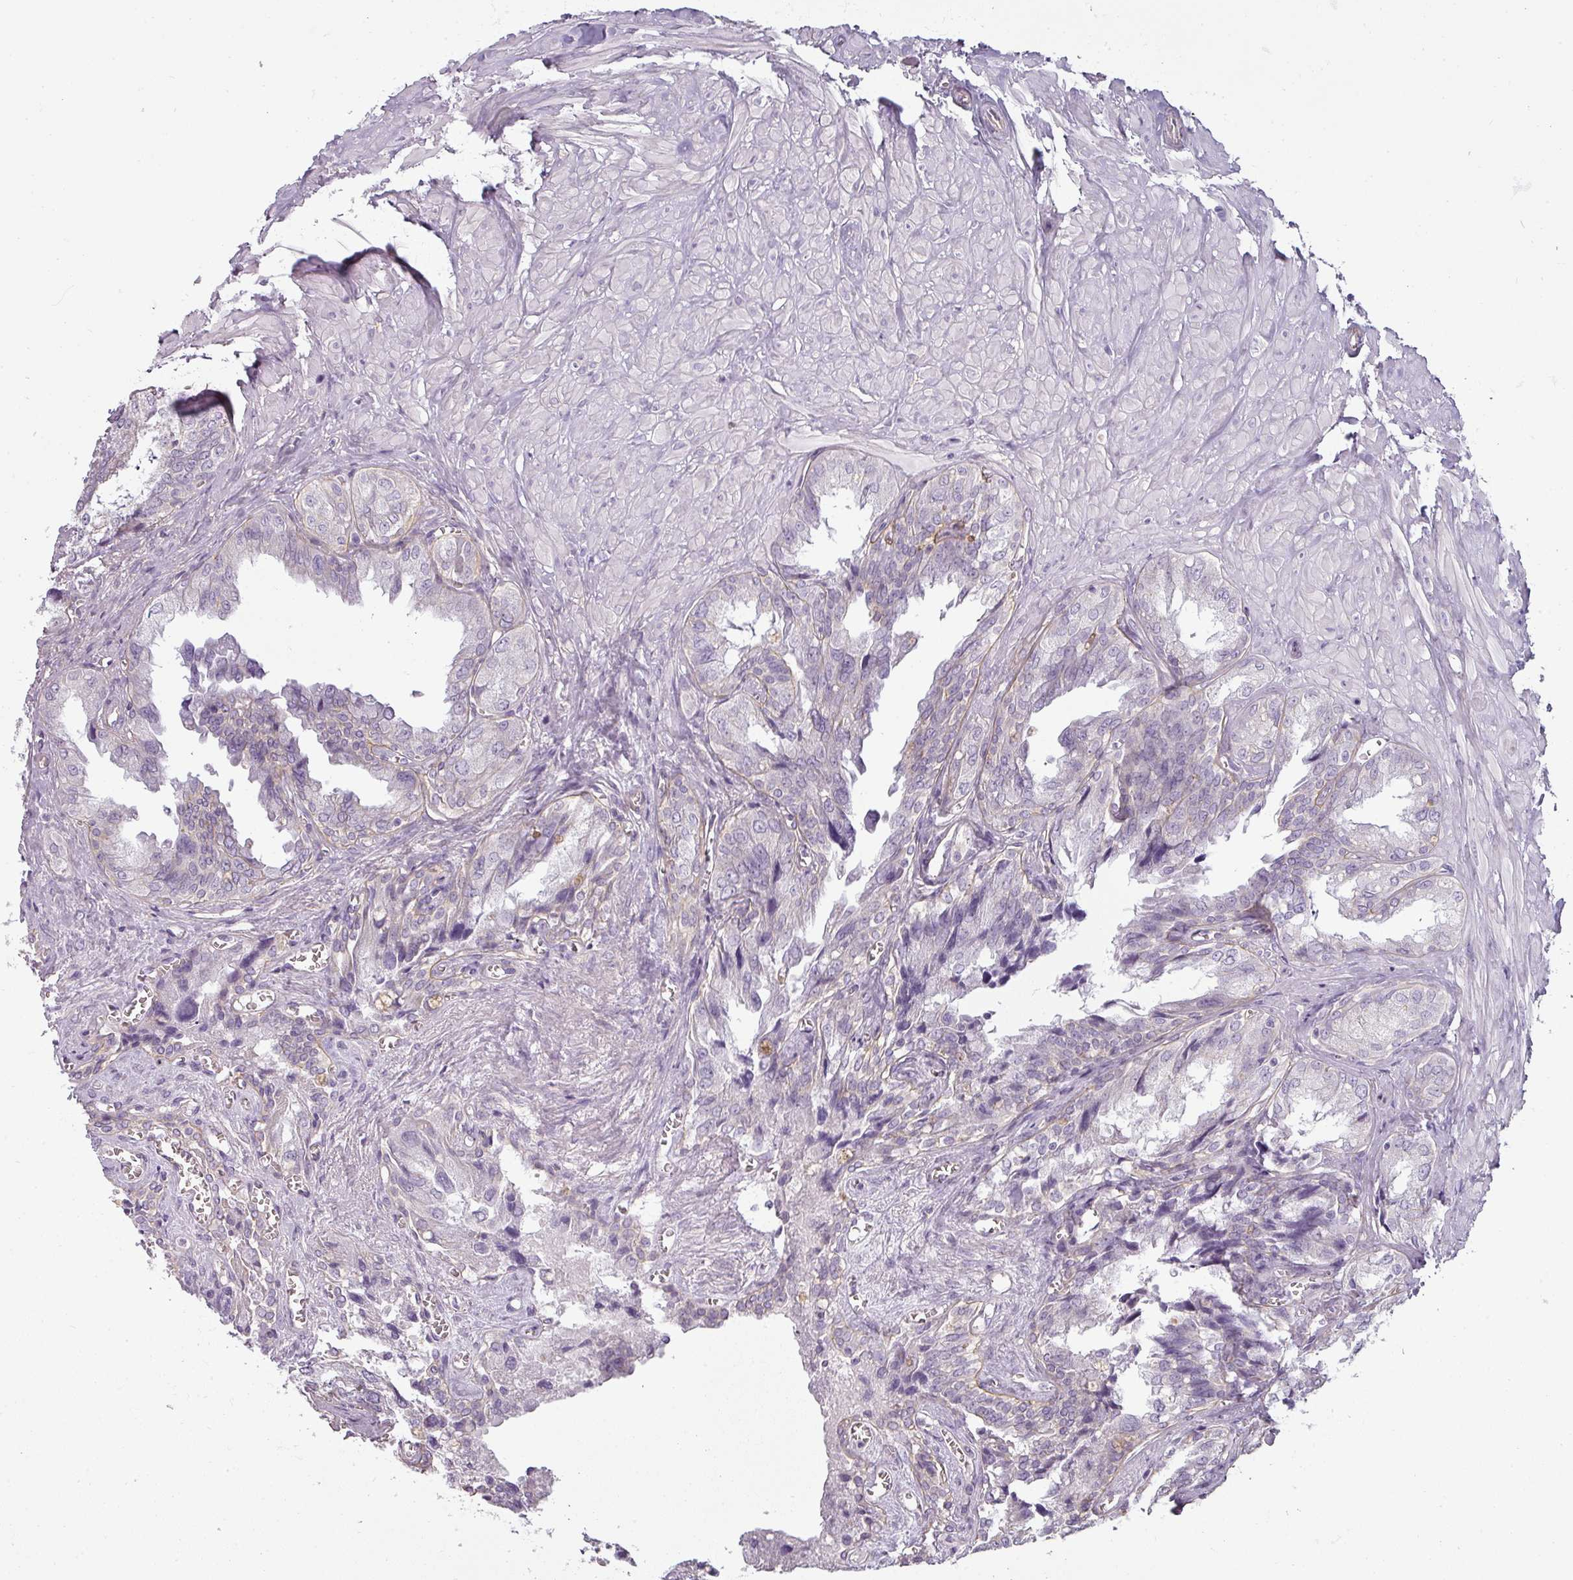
{"staining": {"intensity": "weak", "quantity": "<25%", "location": "cytoplasmic/membranous"}, "tissue": "seminal vesicle", "cell_type": "Glandular cells", "image_type": "normal", "snomed": [{"axis": "morphology", "description": "Normal tissue, NOS"}, {"axis": "topography", "description": "Seminal veicle"}], "caption": "An image of human seminal vesicle is negative for staining in glandular cells. The staining is performed using DAB (3,3'-diaminobenzidine) brown chromogen with nuclei counter-stained in using hematoxylin.", "gene": "ASB1", "patient": {"sex": "male", "age": 67}}